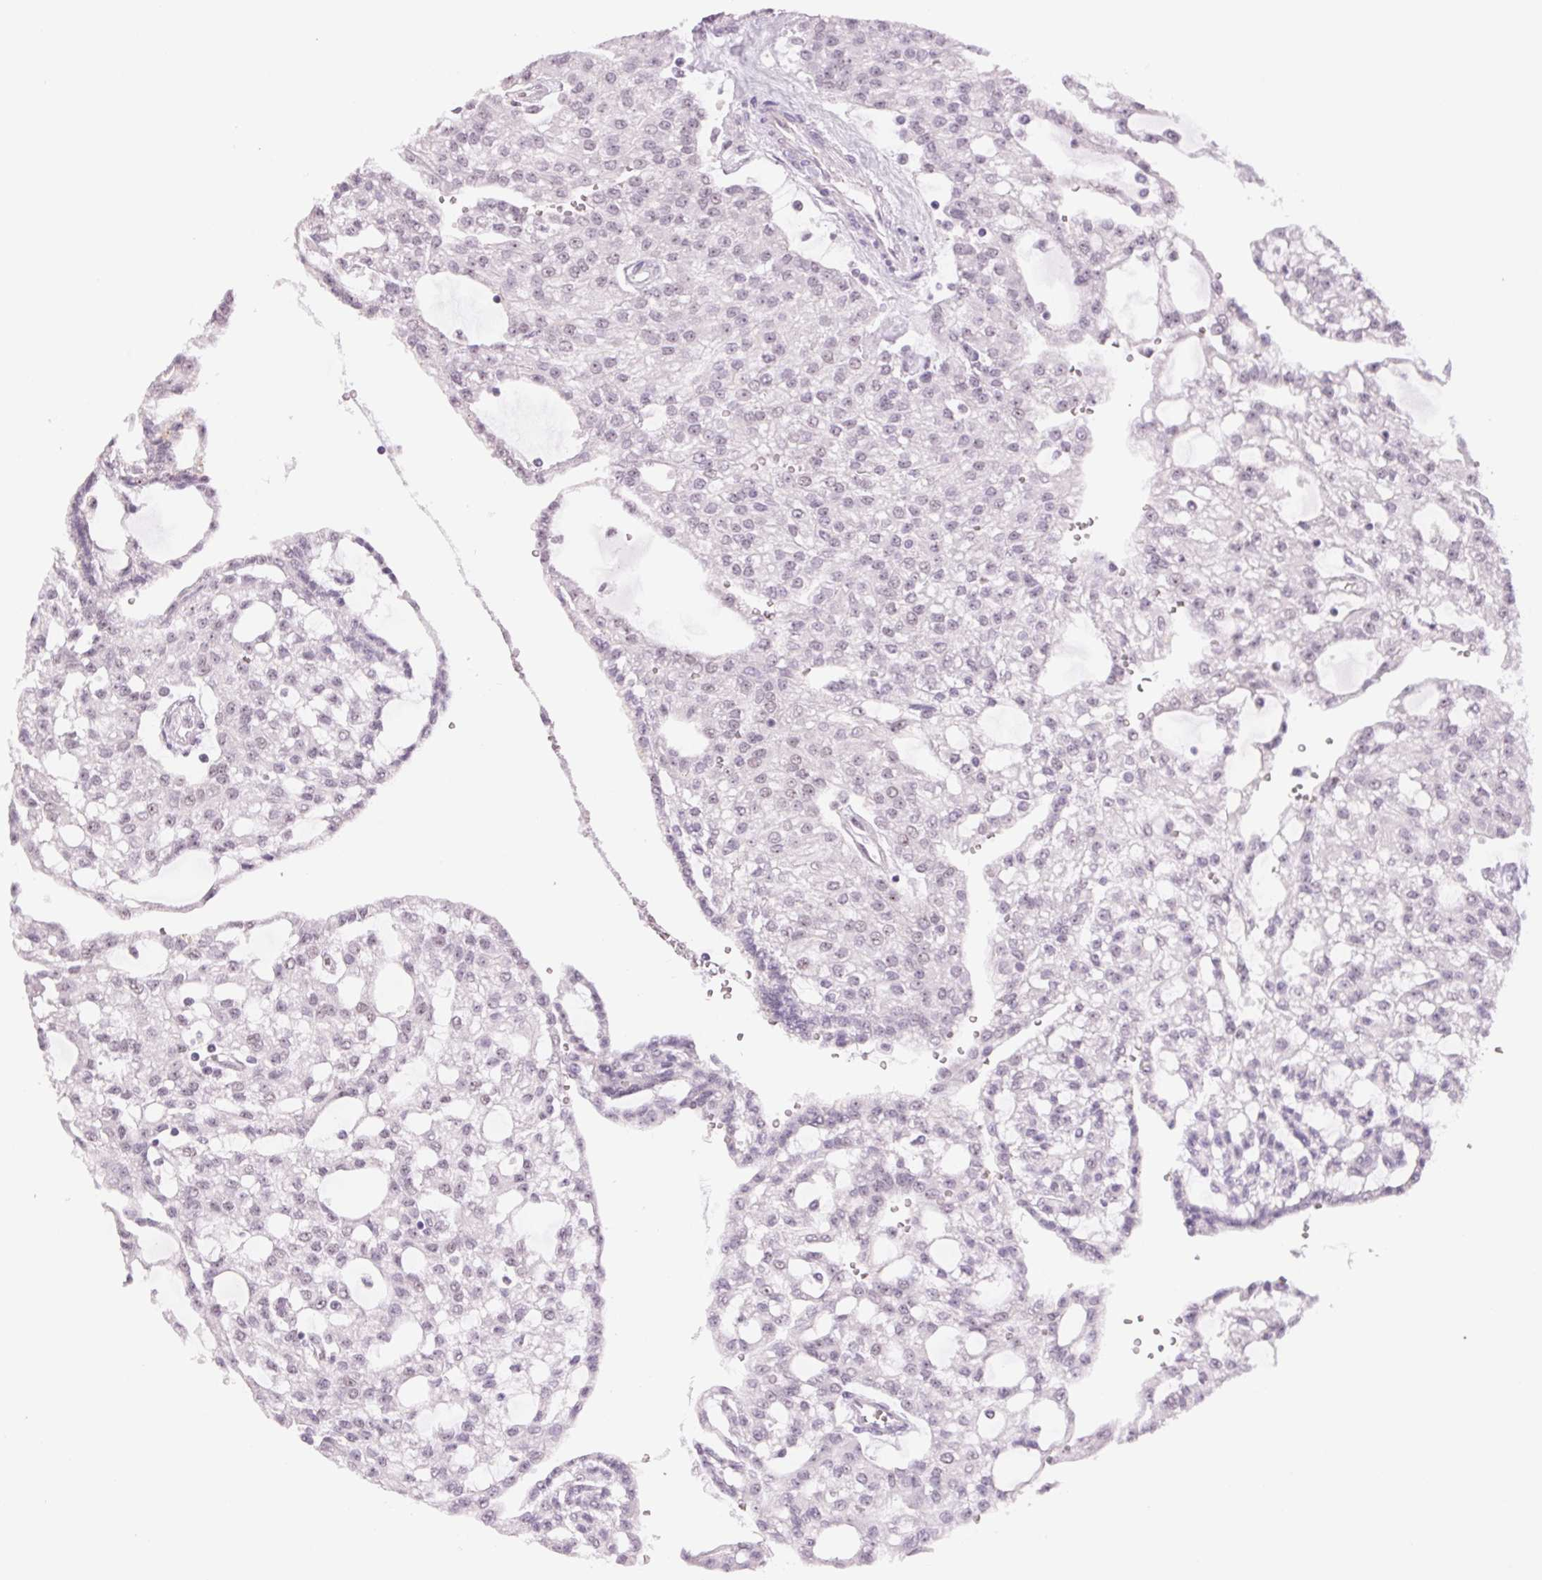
{"staining": {"intensity": "weak", "quantity": "<25%", "location": "nuclear"}, "tissue": "renal cancer", "cell_type": "Tumor cells", "image_type": "cancer", "snomed": [{"axis": "morphology", "description": "Adenocarcinoma, NOS"}, {"axis": "topography", "description": "Kidney"}], "caption": "High power microscopy histopathology image of an IHC histopathology image of renal adenocarcinoma, revealing no significant expression in tumor cells. The staining is performed using DAB brown chromogen with nuclei counter-stained in using hematoxylin.", "gene": "ZC3H14", "patient": {"sex": "male", "age": 63}}